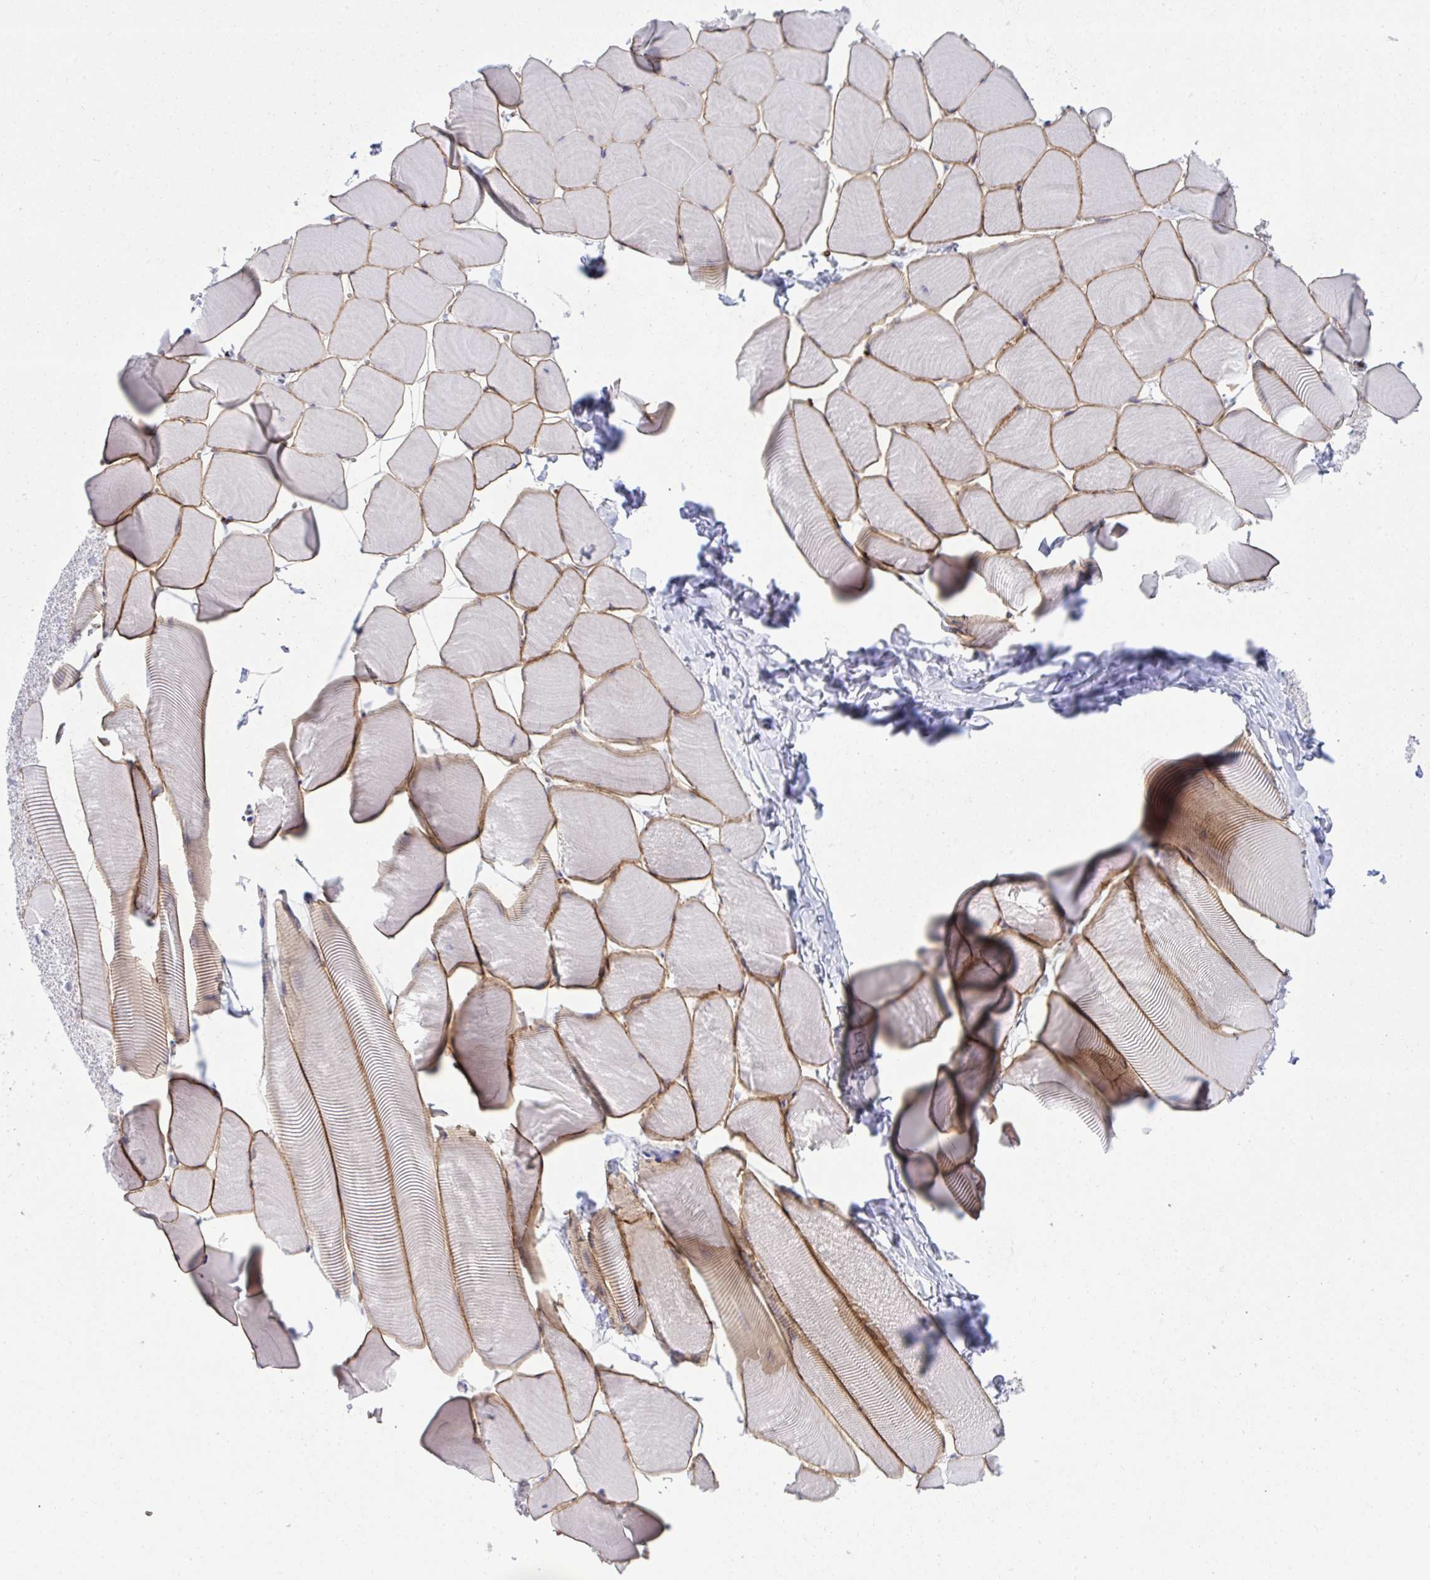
{"staining": {"intensity": "moderate", "quantity": "25%-75%", "location": "cytoplasmic/membranous"}, "tissue": "skeletal muscle", "cell_type": "Myocytes", "image_type": "normal", "snomed": [{"axis": "morphology", "description": "Normal tissue, NOS"}, {"axis": "topography", "description": "Skeletal muscle"}], "caption": "Immunohistochemistry staining of unremarkable skeletal muscle, which exhibits medium levels of moderate cytoplasmic/membranous expression in about 25%-75% of myocytes indicating moderate cytoplasmic/membranous protein positivity. The staining was performed using DAB (brown) for protein detection and nuclei were counterstained in hematoxylin (blue).", "gene": "SPTB", "patient": {"sex": "male", "age": 25}}